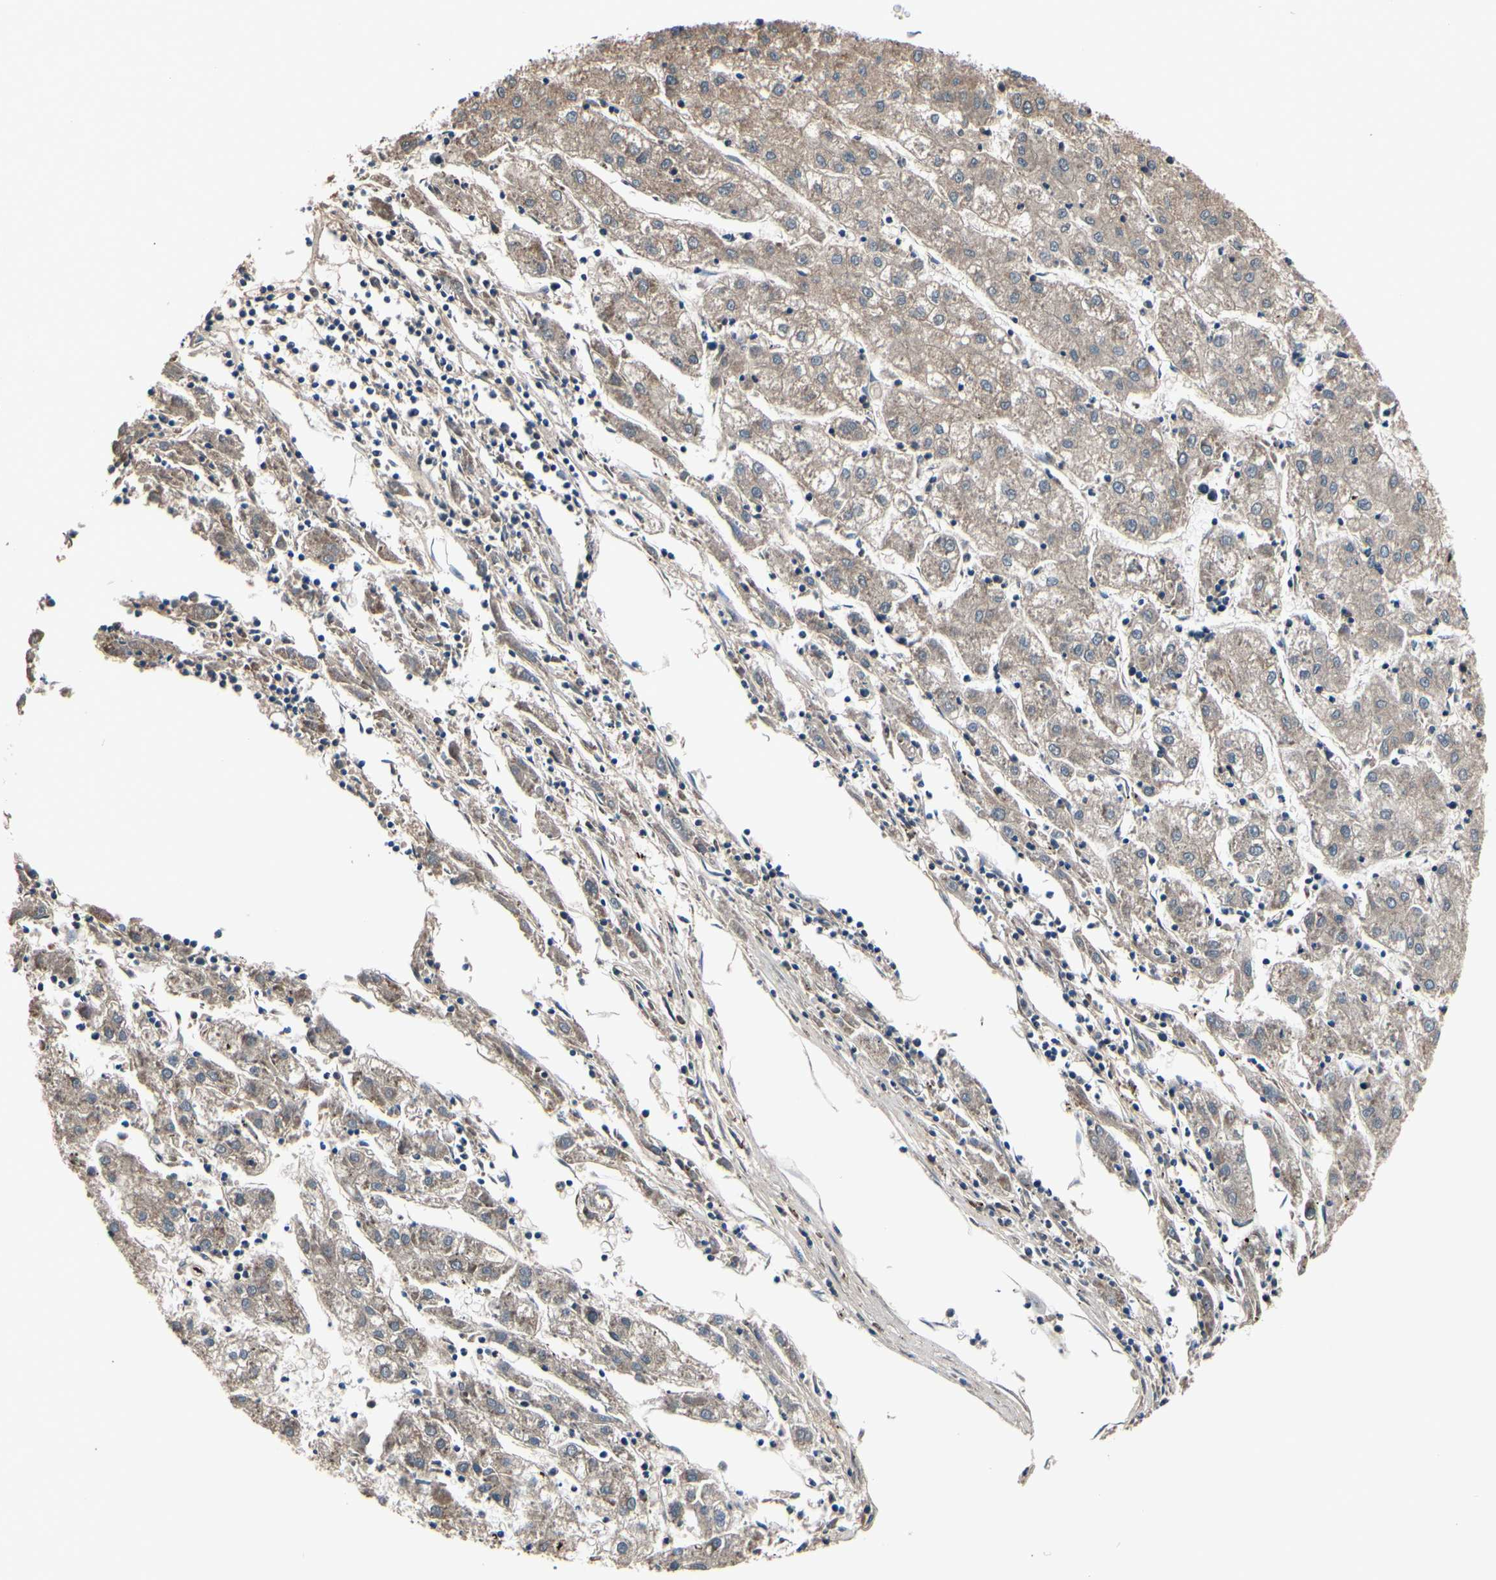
{"staining": {"intensity": "weak", "quantity": ">75%", "location": "cytoplasmic/membranous"}, "tissue": "liver cancer", "cell_type": "Tumor cells", "image_type": "cancer", "snomed": [{"axis": "morphology", "description": "Carcinoma, Hepatocellular, NOS"}, {"axis": "topography", "description": "Liver"}], "caption": "High-power microscopy captured an IHC photomicrograph of hepatocellular carcinoma (liver), revealing weak cytoplasmic/membranous expression in about >75% of tumor cells. The staining is performed using DAB brown chromogen to label protein expression. The nuclei are counter-stained blue using hematoxylin.", "gene": "MBTPS2", "patient": {"sex": "male", "age": 72}}